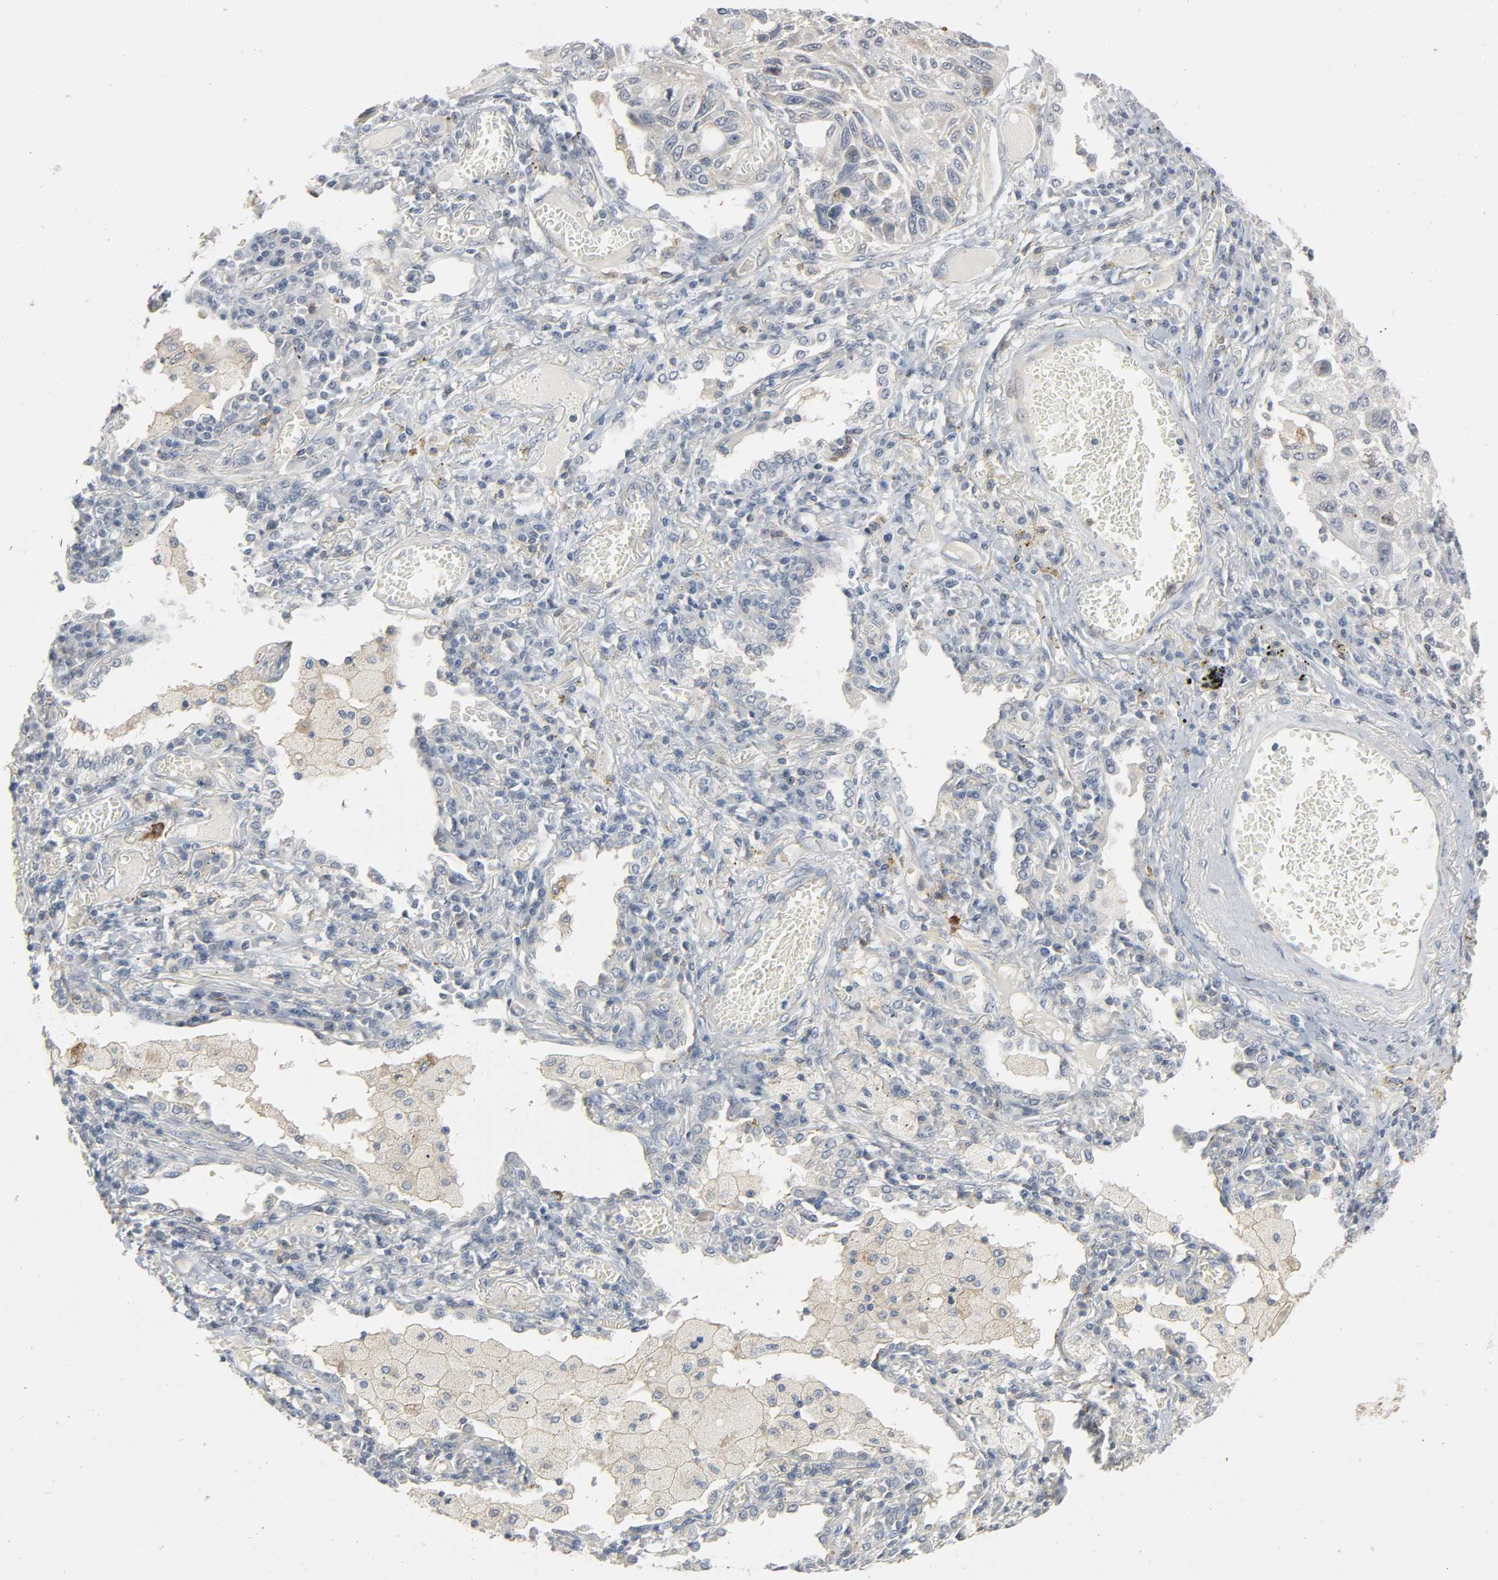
{"staining": {"intensity": "weak", "quantity": "<25%", "location": "cytoplasmic/membranous"}, "tissue": "lung cancer", "cell_type": "Tumor cells", "image_type": "cancer", "snomed": [{"axis": "morphology", "description": "Squamous cell carcinoma, NOS"}, {"axis": "topography", "description": "Lung"}], "caption": "Tumor cells show no significant staining in lung squamous cell carcinoma.", "gene": "CD4", "patient": {"sex": "male", "age": 71}}